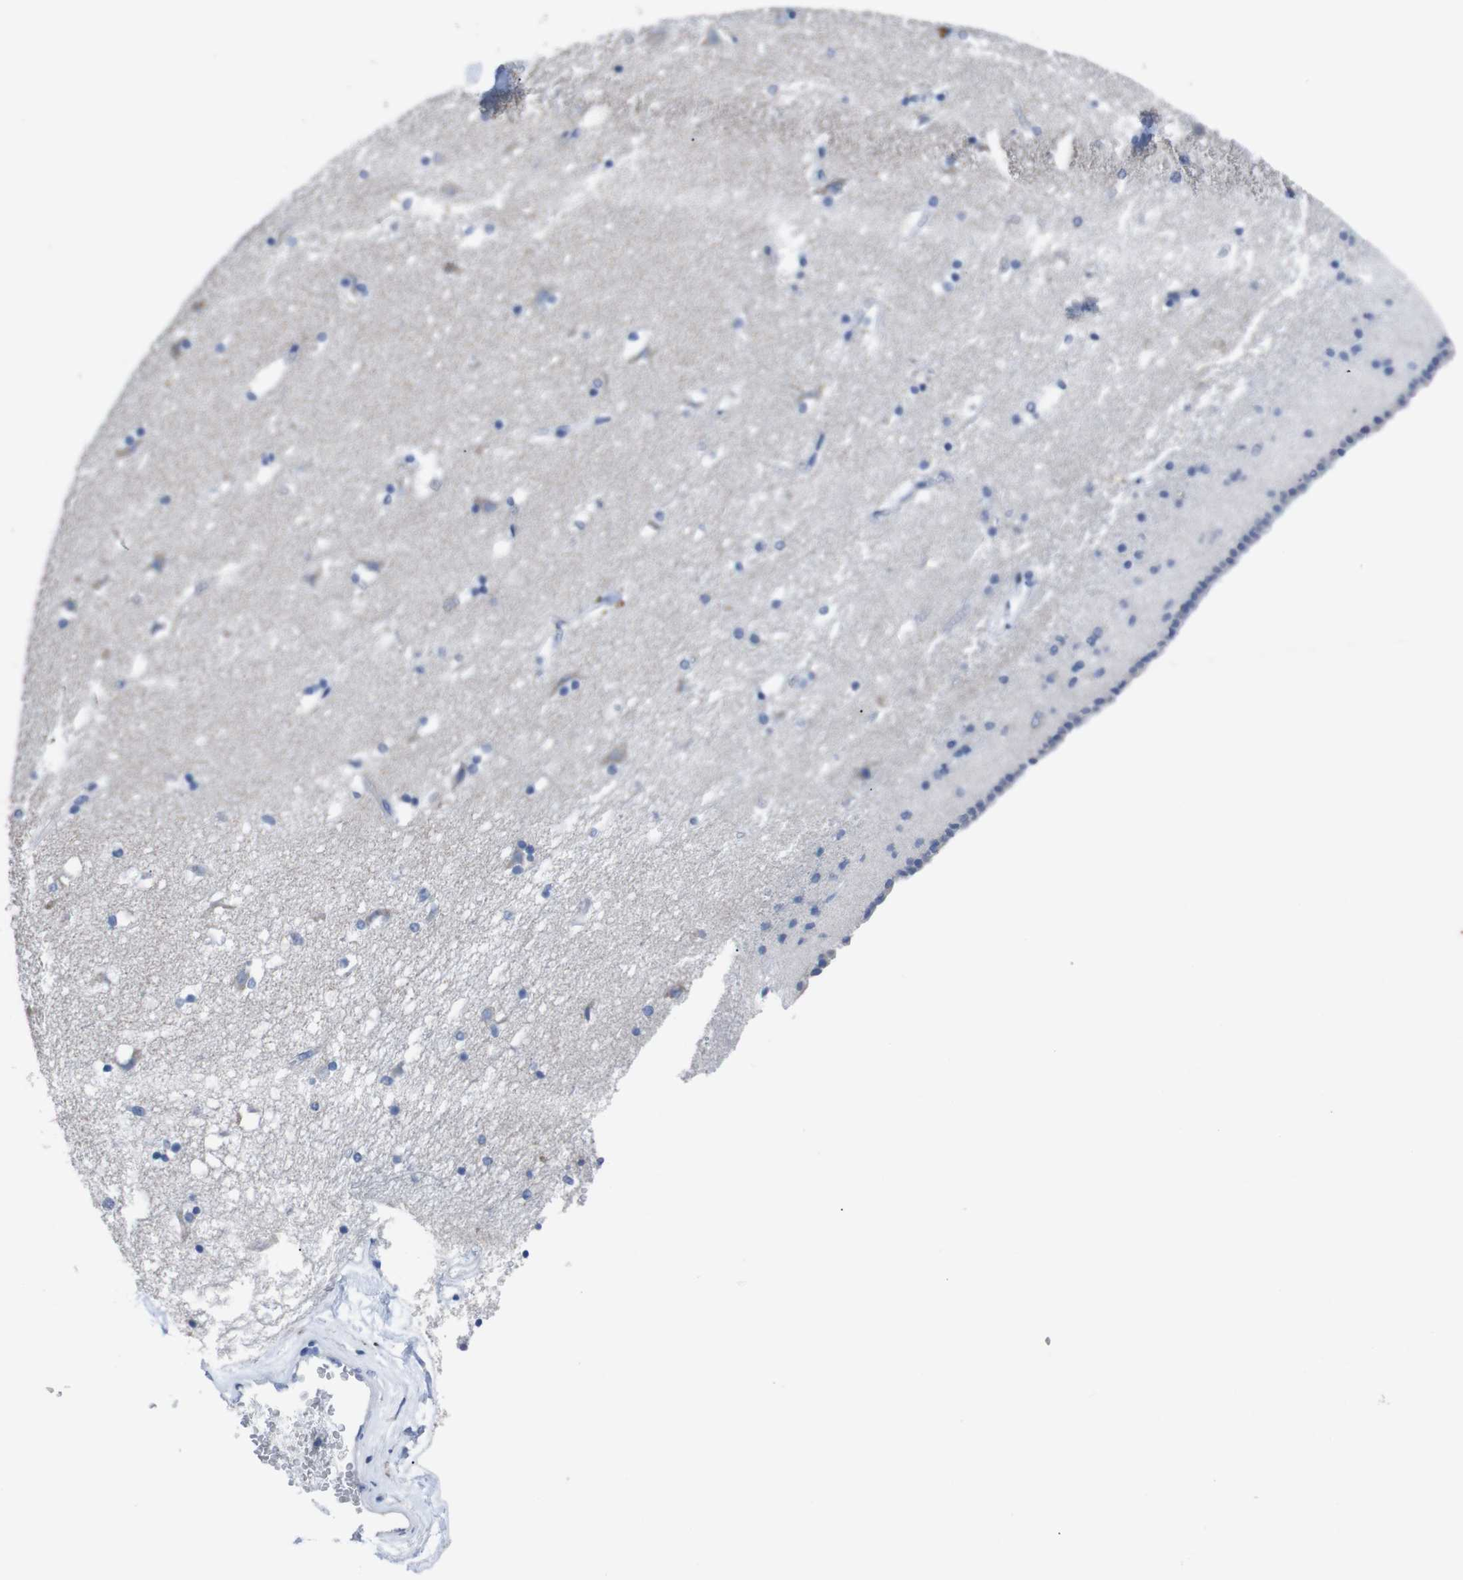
{"staining": {"intensity": "weak", "quantity": "<25%", "location": "cytoplasmic/membranous"}, "tissue": "caudate", "cell_type": "Glial cells", "image_type": "normal", "snomed": [{"axis": "morphology", "description": "Normal tissue, NOS"}, {"axis": "topography", "description": "Lateral ventricle wall"}], "caption": "Immunohistochemical staining of benign caudate displays no significant staining in glial cells.", "gene": "GJB2", "patient": {"sex": "male", "age": 45}}